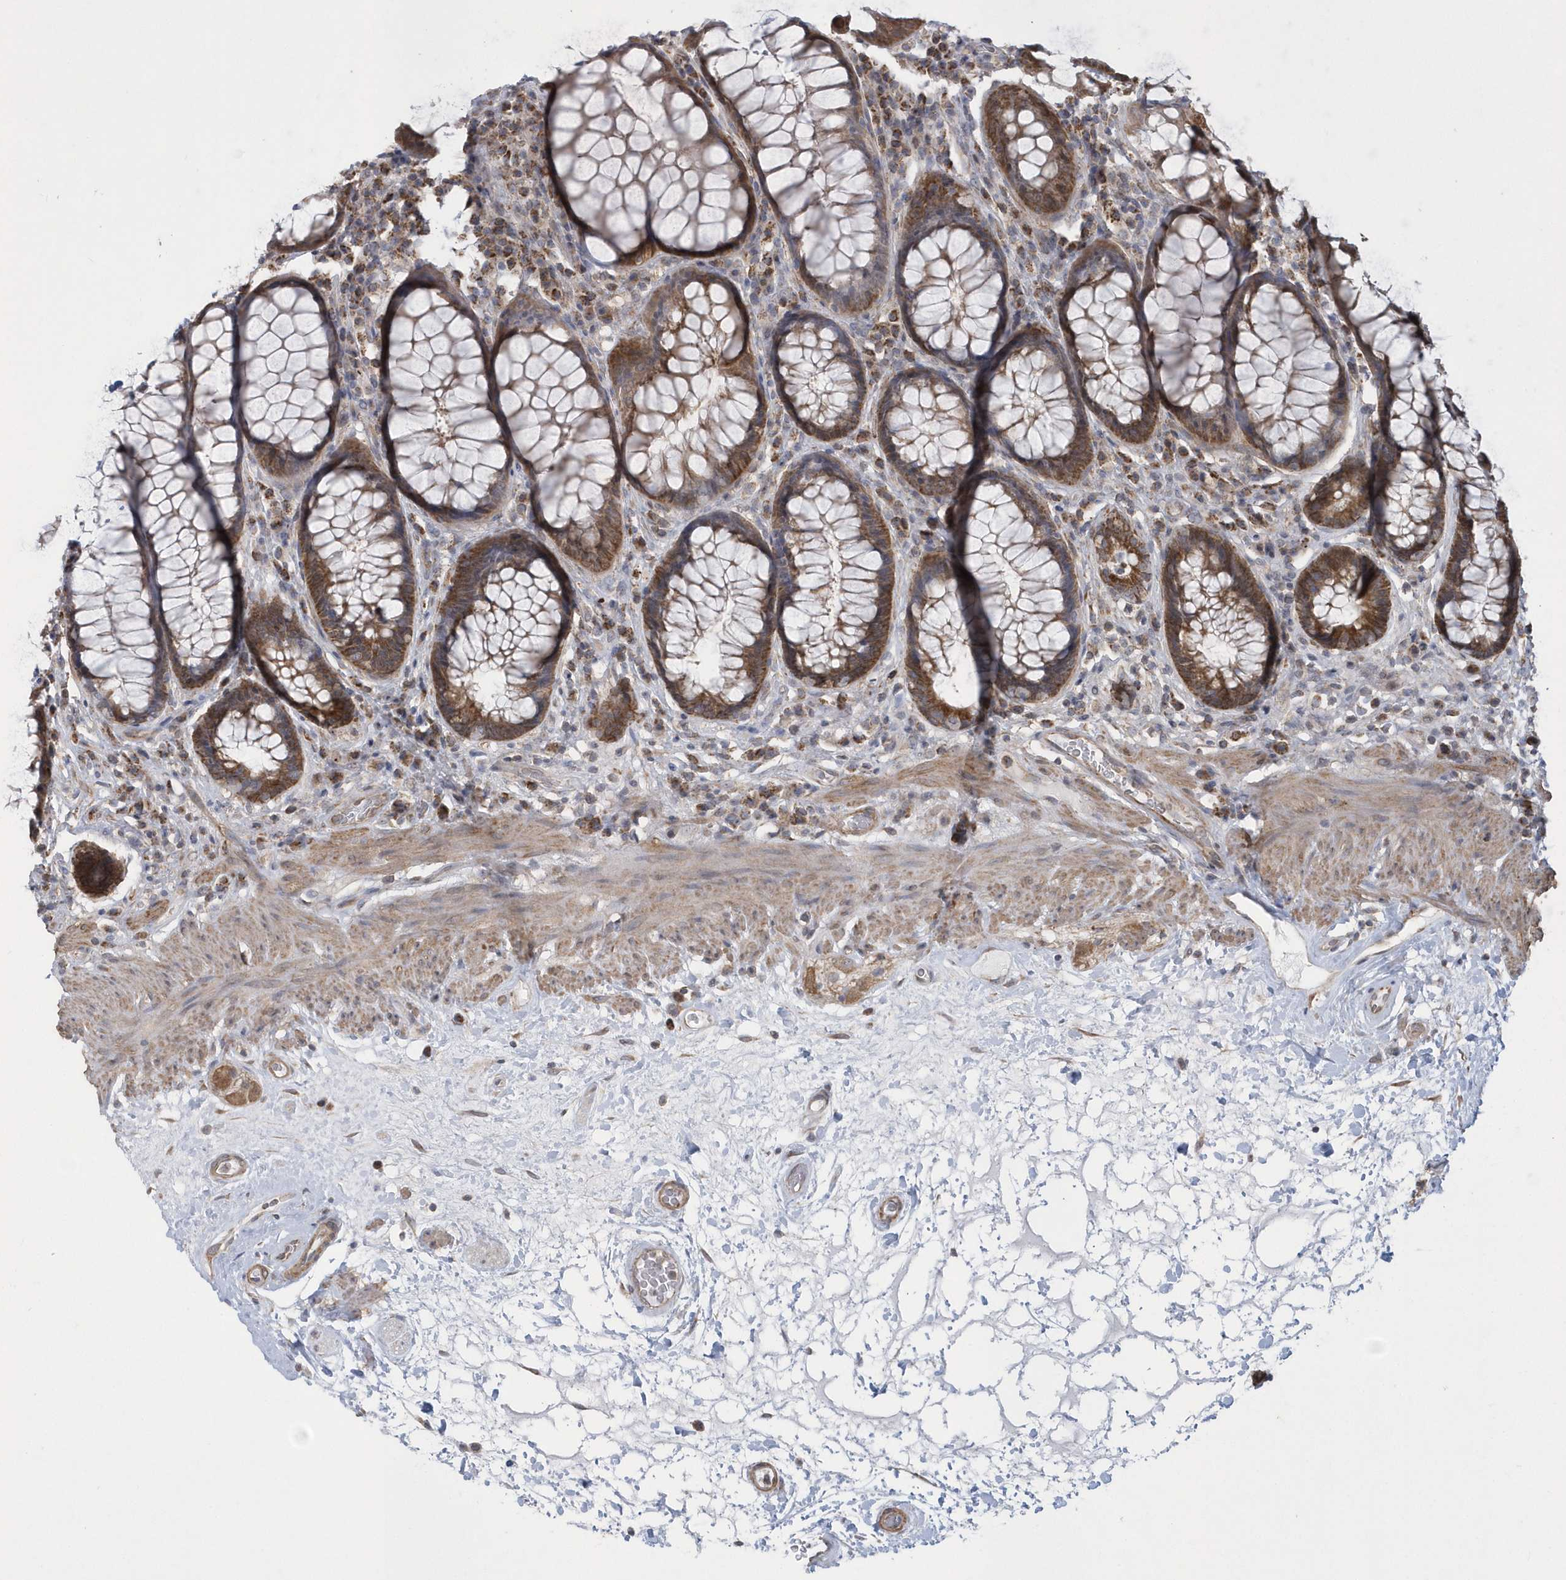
{"staining": {"intensity": "moderate", "quantity": ">75%", "location": "cytoplasmic/membranous"}, "tissue": "rectum", "cell_type": "Glandular cells", "image_type": "normal", "snomed": [{"axis": "morphology", "description": "Normal tissue, NOS"}, {"axis": "topography", "description": "Rectum"}], "caption": "This histopathology image displays normal rectum stained with immunohistochemistry to label a protein in brown. The cytoplasmic/membranous of glandular cells show moderate positivity for the protein. Nuclei are counter-stained blue.", "gene": "SLX9", "patient": {"sex": "male", "age": 64}}